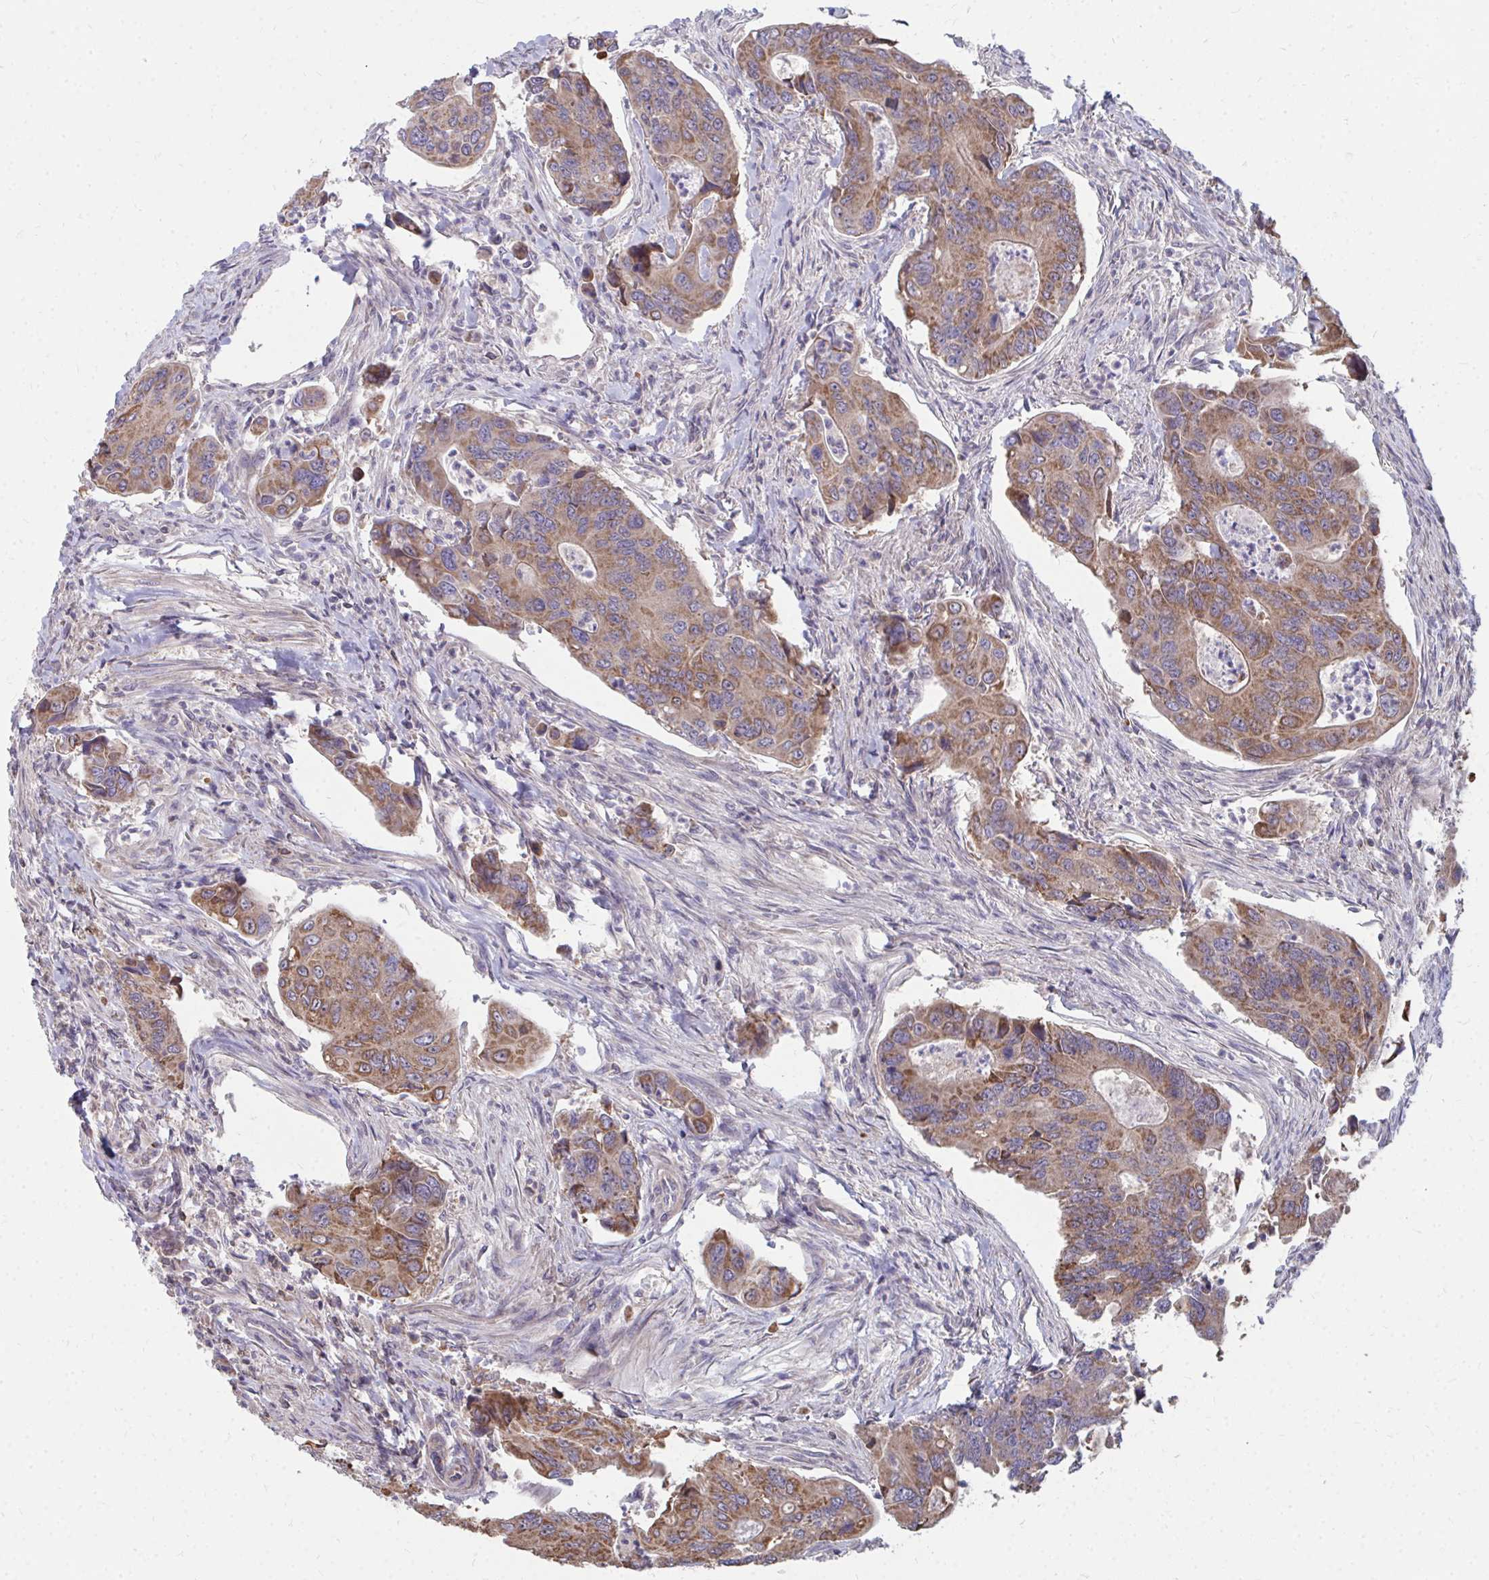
{"staining": {"intensity": "weak", "quantity": ">75%", "location": "cytoplasmic/membranous"}, "tissue": "colorectal cancer", "cell_type": "Tumor cells", "image_type": "cancer", "snomed": [{"axis": "morphology", "description": "Adenocarcinoma, NOS"}, {"axis": "topography", "description": "Colon"}], "caption": "Human adenocarcinoma (colorectal) stained for a protein (brown) displays weak cytoplasmic/membranous positive staining in about >75% of tumor cells.", "gene": "DNAJA2", "patient": {"sex": "female", "age": 67}}